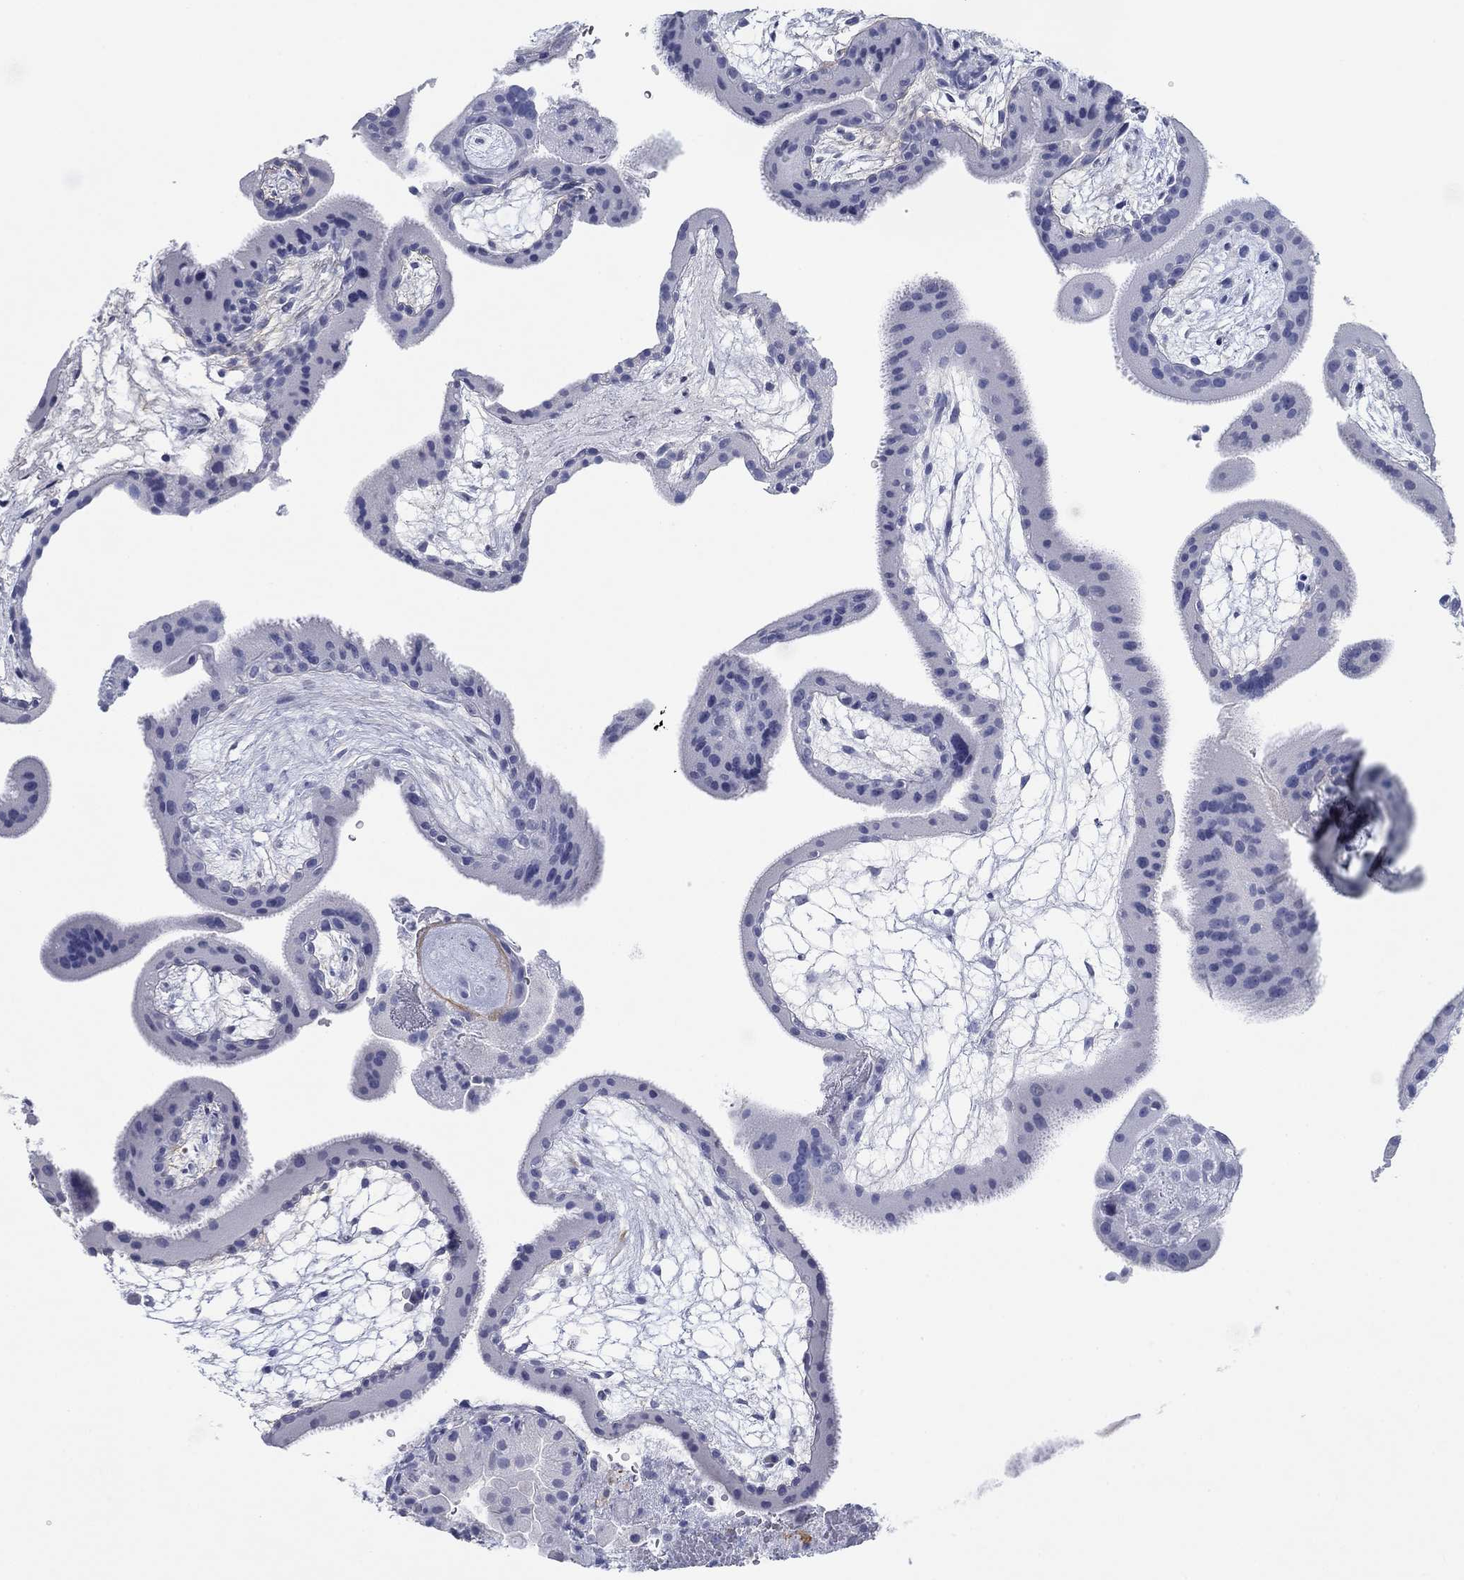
{"staining": {"intensity": "negative", "quantity": "none", "location": "none"}, "tissue": "placenta", "cell_type": "Decidual cells", "image_type": "normal", "snomed": [{"axis": "morphology", "description": "Normal tissue, NOS"}, {"axis": "topography", "description": "Placenta"}], "caption": "There is no significant staining in decidual cells of placenta. (DAB immunohistochemistry (IHC) with hematoxylin counter stain).", "gene": "PDYN", "patient": {"sex": "female", "age": 19}}